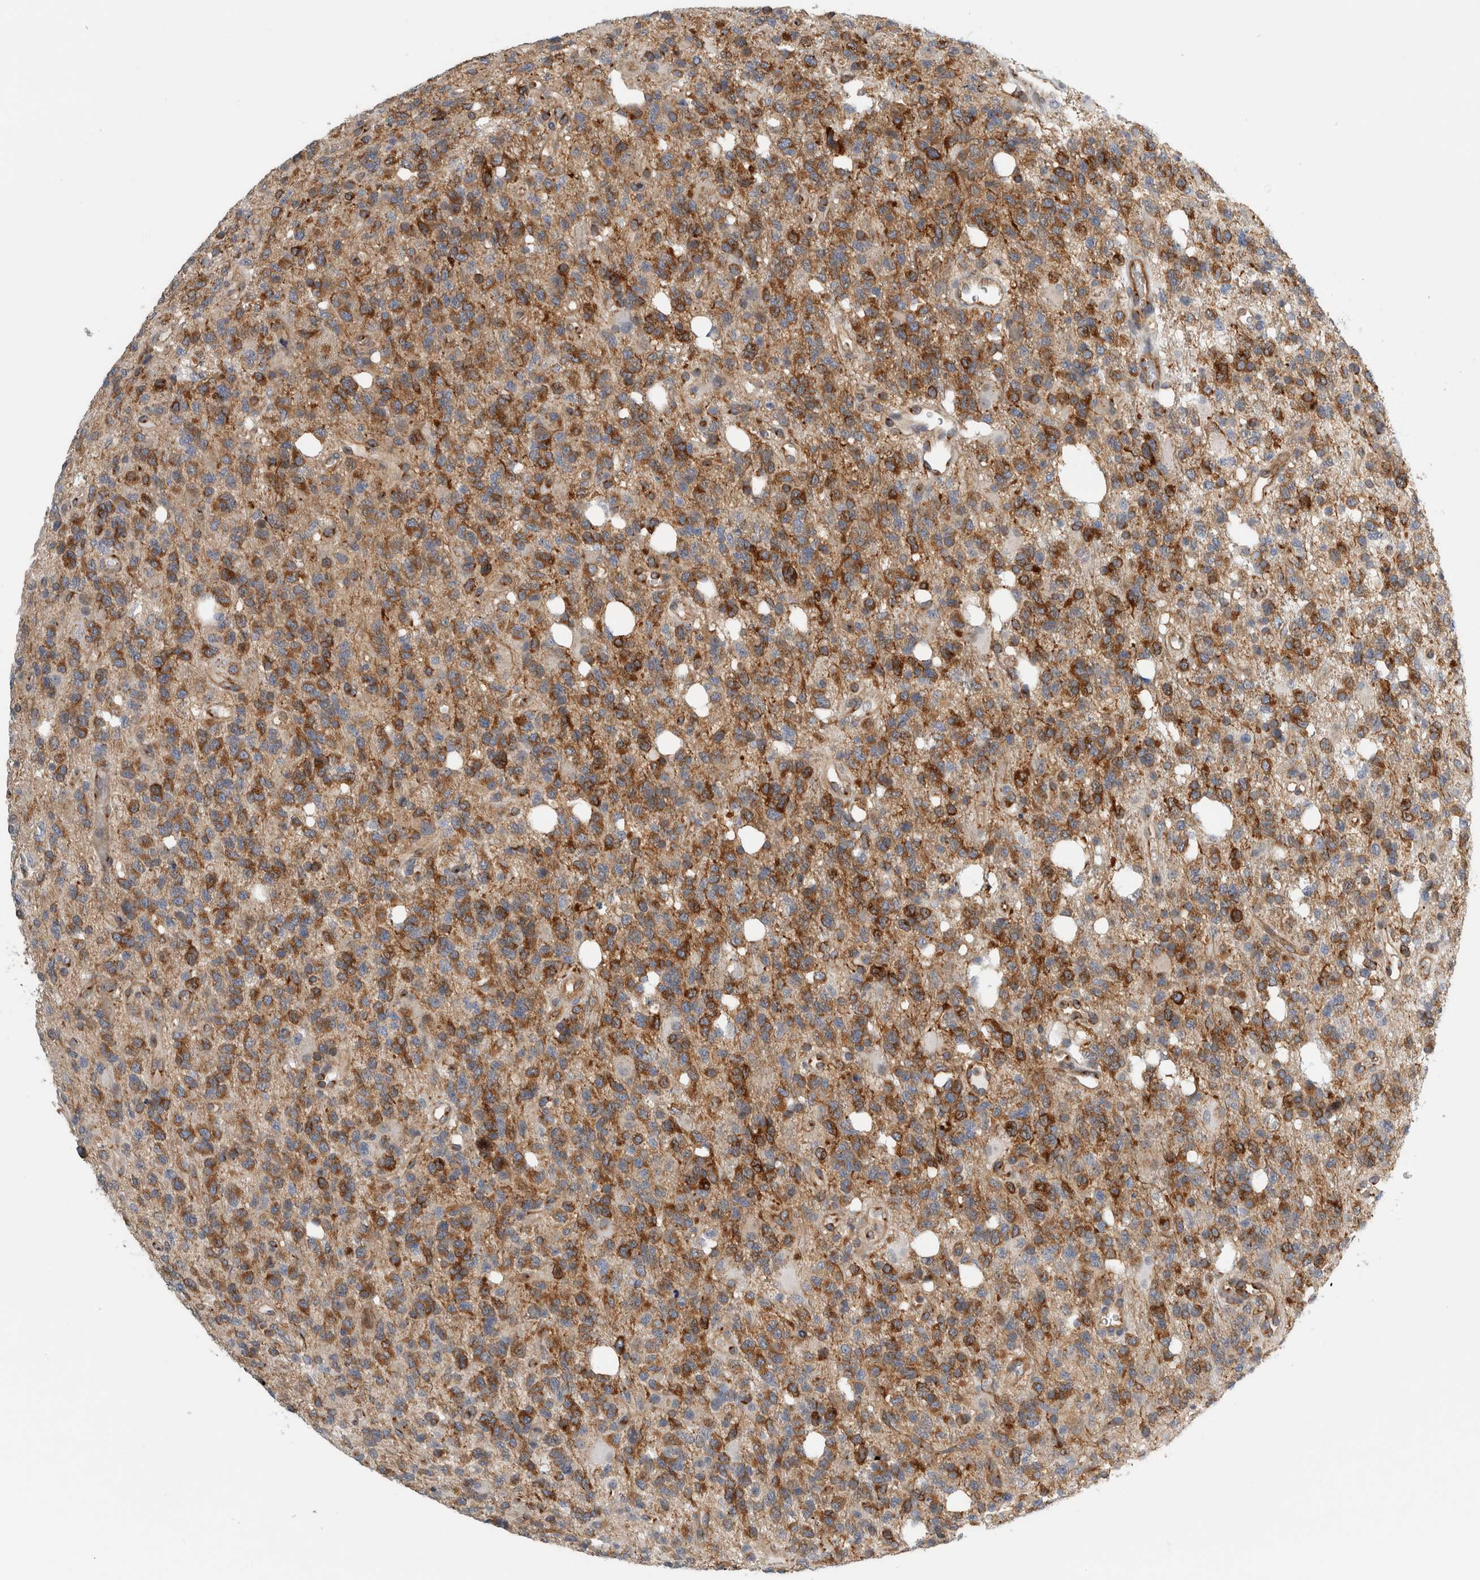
{"staining": {"intensity": "moderate", "quantity": ">75%", "location": "cytoplasmic/membranous"}, "tissue": "glioma", "cell_type": "Tumor cells", "image_type": "cancer", "snomed": [{"axis": "morphology", "description": "Glioma, malignant, High grade"}, {"axis": "topography", "description": "Brain"}], "caption": "Tumor cells display moderate cytoplasmic/membranous staining in approximately >75% of cells in high-grade glioma (malignant).", "gene": "PEX6", "patient": {"sex": "female", "age": 62}}